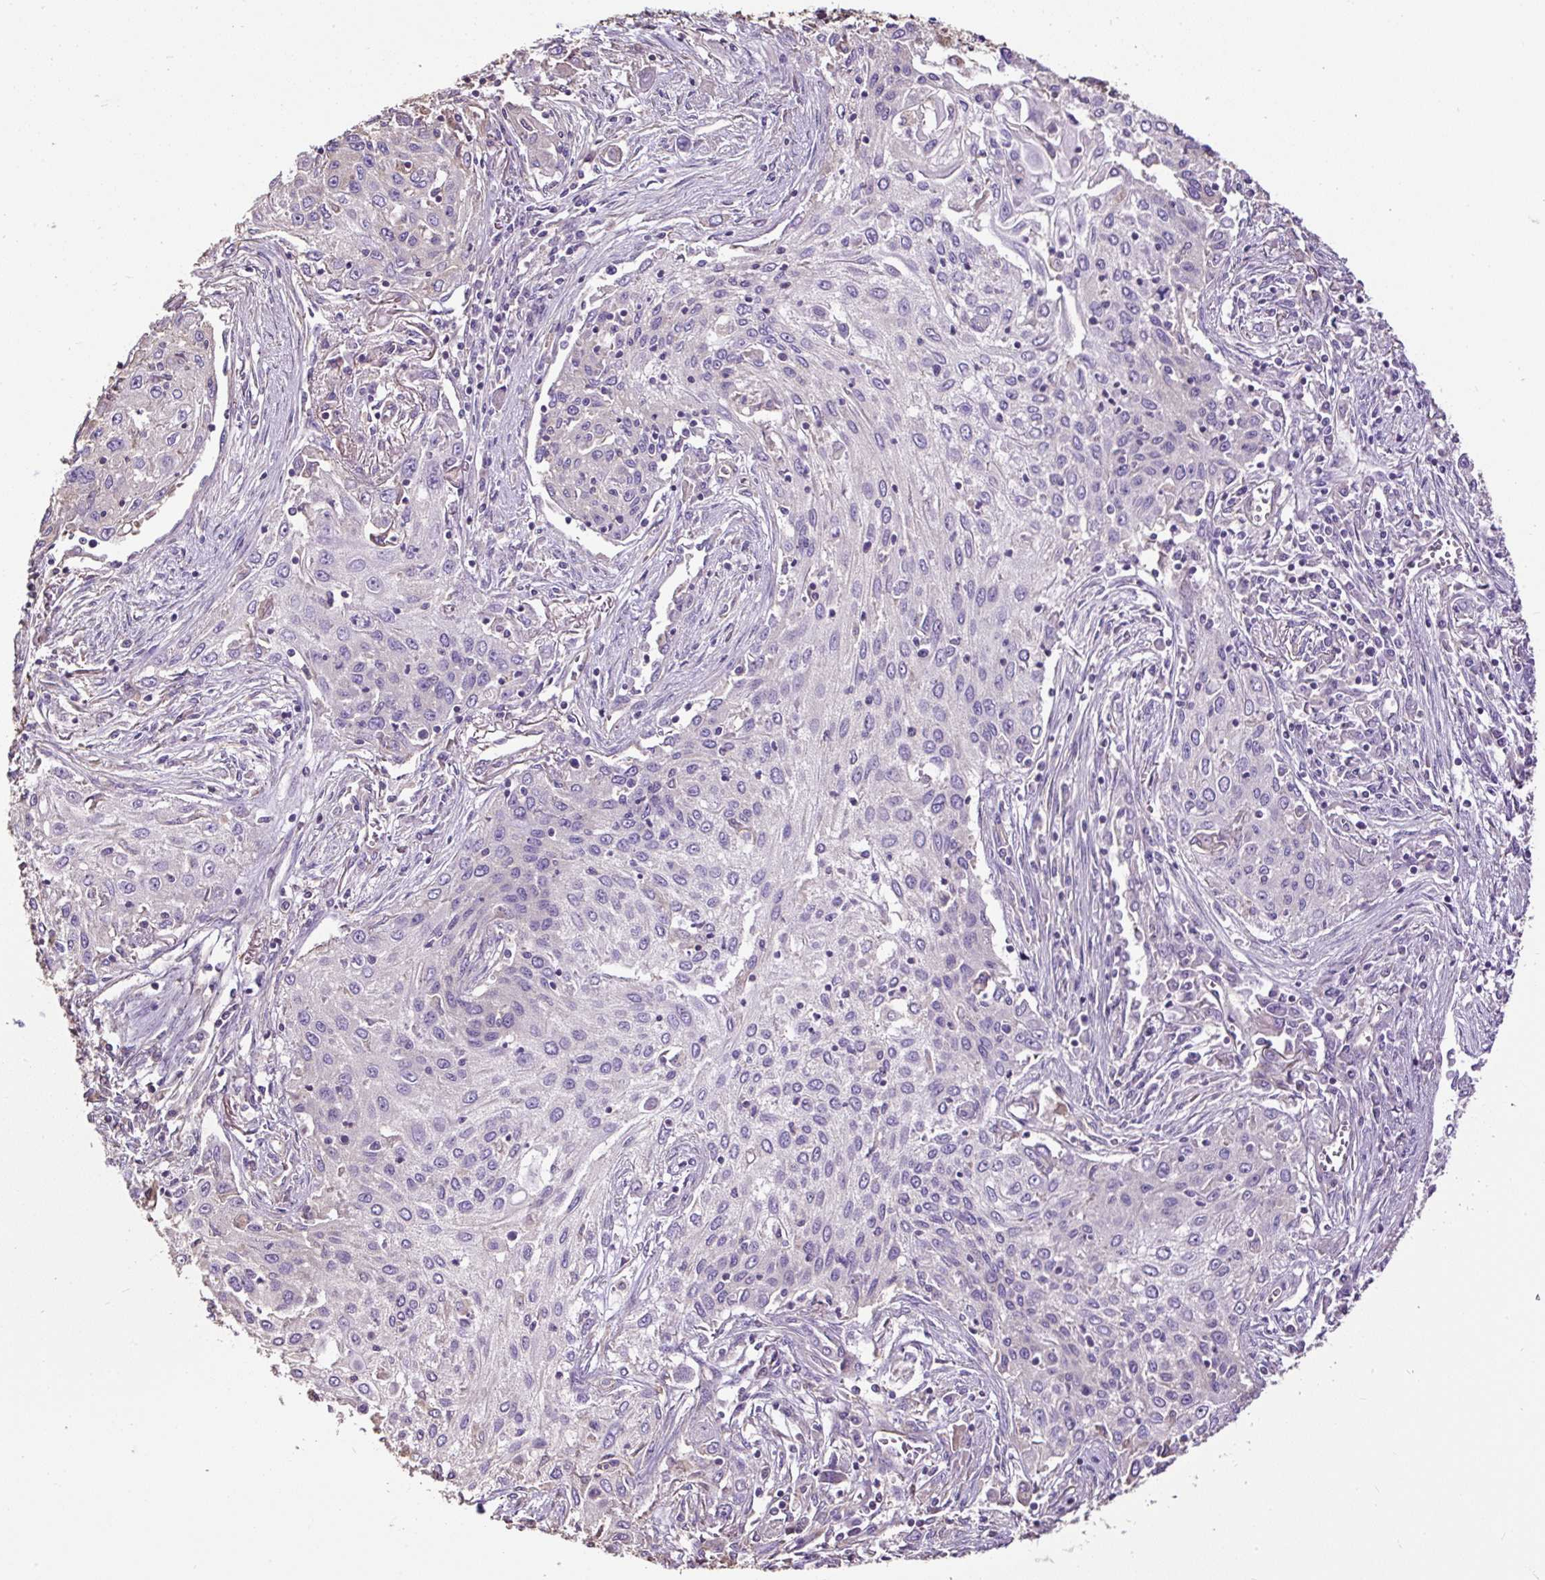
{"staining": {"intensity": "negative", "quantity": "none", "location": "none"}, "tissue": "lung cancer", "cell_type": "Tumor cells", "image_type": "cancer", "snomed": [{"axis": "morphology", "description": "Squamous cell carcinoma, NOS"}, {"axis": "topography", "description": "Lung"}], "caption": "Human lung squamous cell carcinoma stained for a protein using IHC exhibits no expression in tumor cells.", "gene": "PDIA2", "patient": {"sex": "female", "age": 69}}